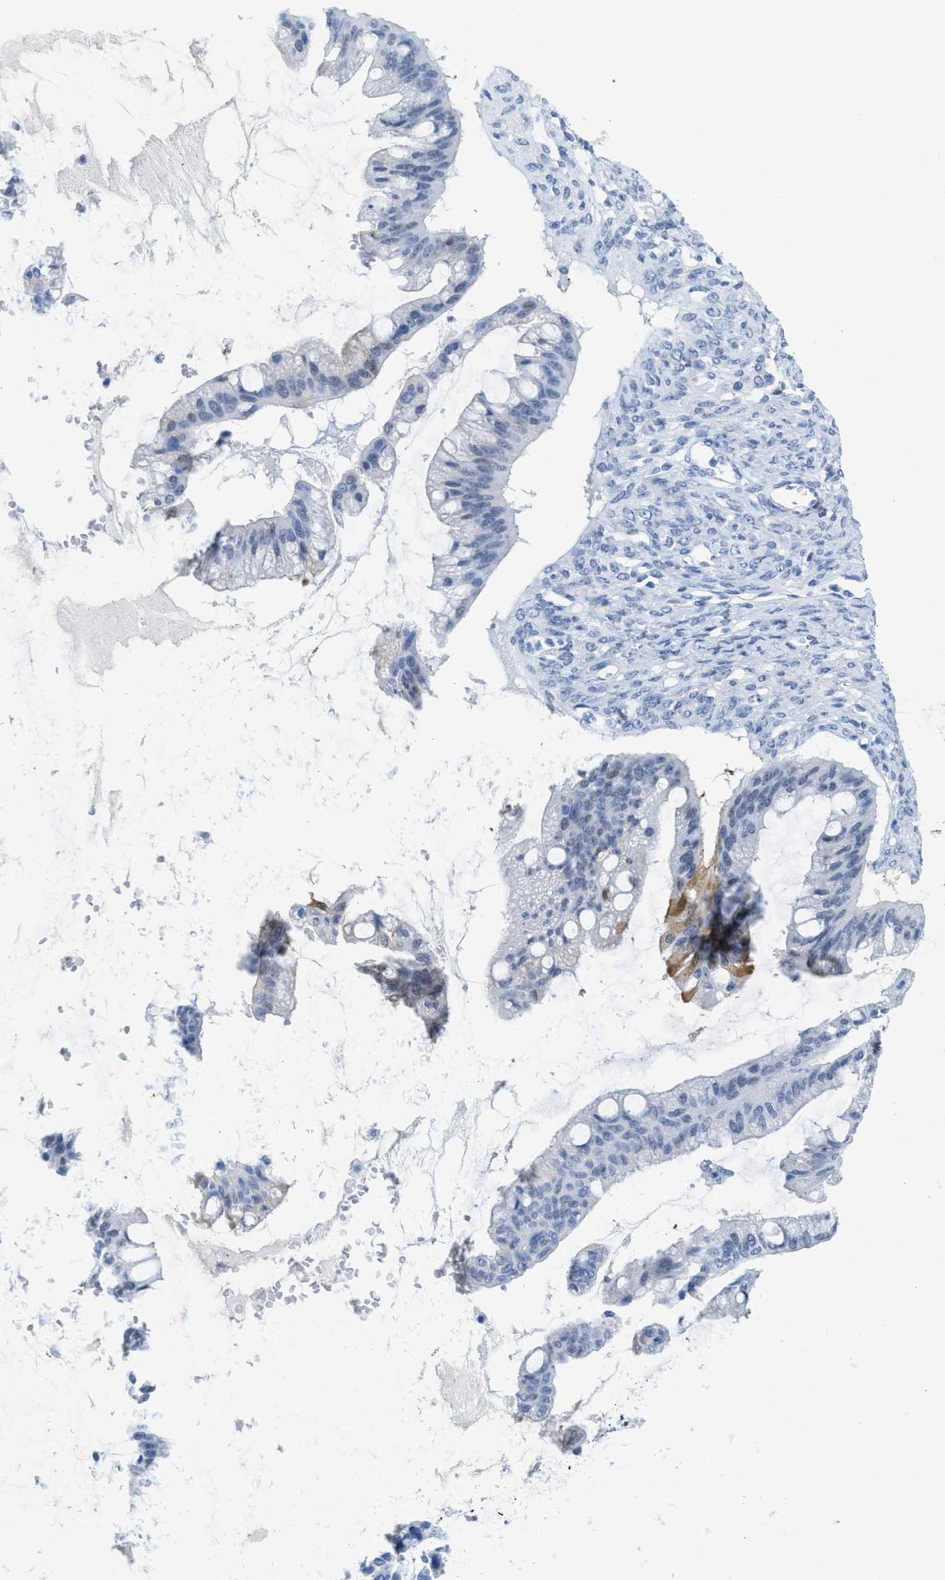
{"staining": {"intensity": "moderate", "quantity": "<25%", "location": "cytoplasmic/membranous"}, "tissue": "ovarian cancer", "cell_type": "Tumor cells", "image_type": "cancer", "snomed": [{"axis": "morphology", "description": "Cystadenocarcinoma, mucinous, NOS"}, {"axis": "topography", "description": "Ovary"}], "caption": "Brown immunohistochemical staining in human ovarian mucinous cystadenocarcinoma demonstrates moderate cytoplasmic/membranous positivity in approximately <25% of tumor cells.", "gene": "WDR4", "patient": {"sex": "female", "age": 73}}